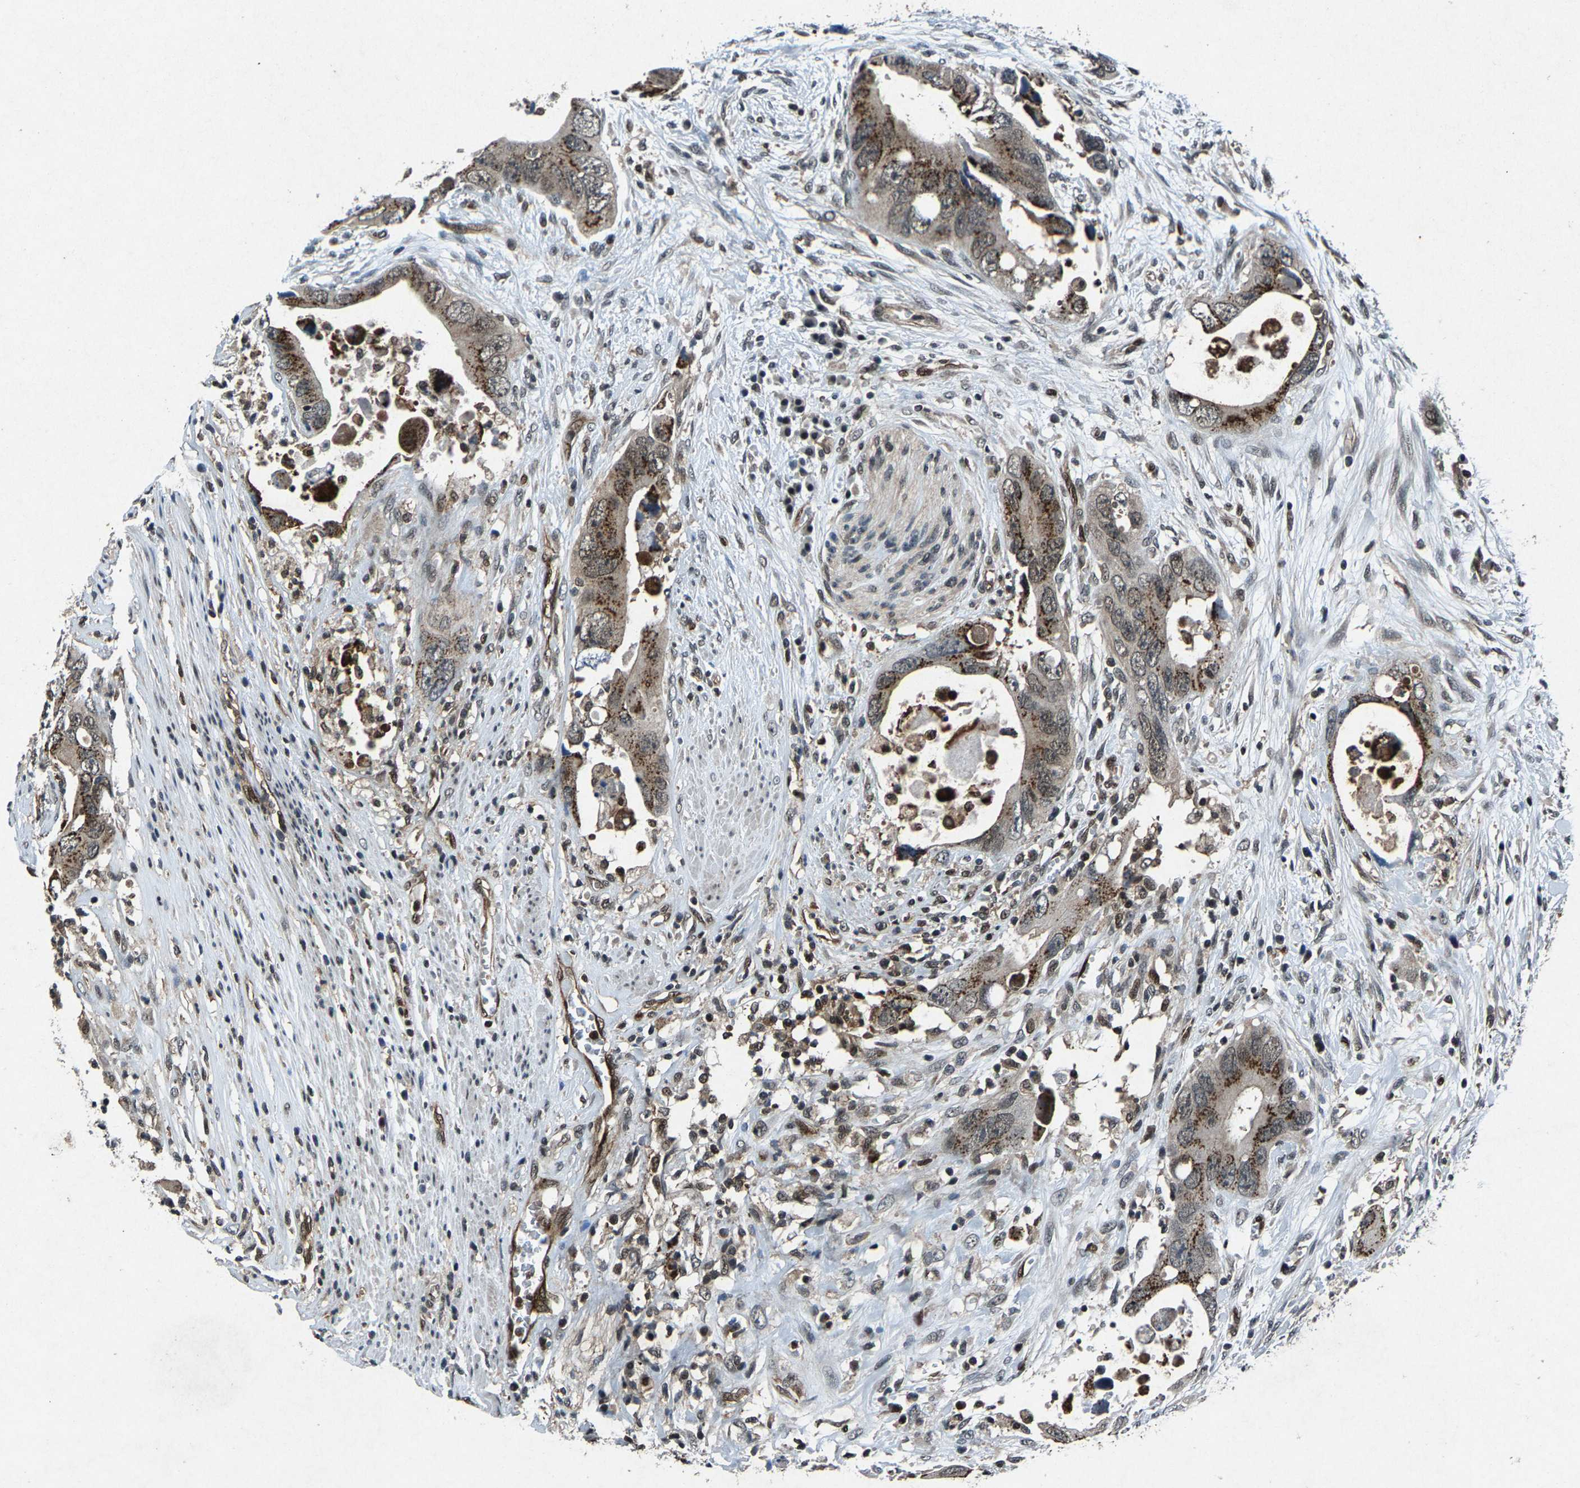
{"staining": {"intensity": "strong", "quantity": ">75%", "location": "cytoplasmic/membranous"}, "tissue": "colorectal cancer", "cell_type": "Tumor cells", "image_type": "cancer", "snomed": [{"axis": "morphology", "description": "Adenocarcinoma, NOS"}, {"axis": "topography", "description": "Rectum"}], "caption": "Immunohistochemistry (IHC) micrograph of neoplastic tissue: colorectal adenocarcinoma stained using IHC shows high levels of strong protein expression localized specifically in the cytoplasmic/membranous of tumor cells, appearing as a cytoplasmic/membranous brown color.", "gene": "ATXN3", "patient": {"sex": "male", "age": 70}}